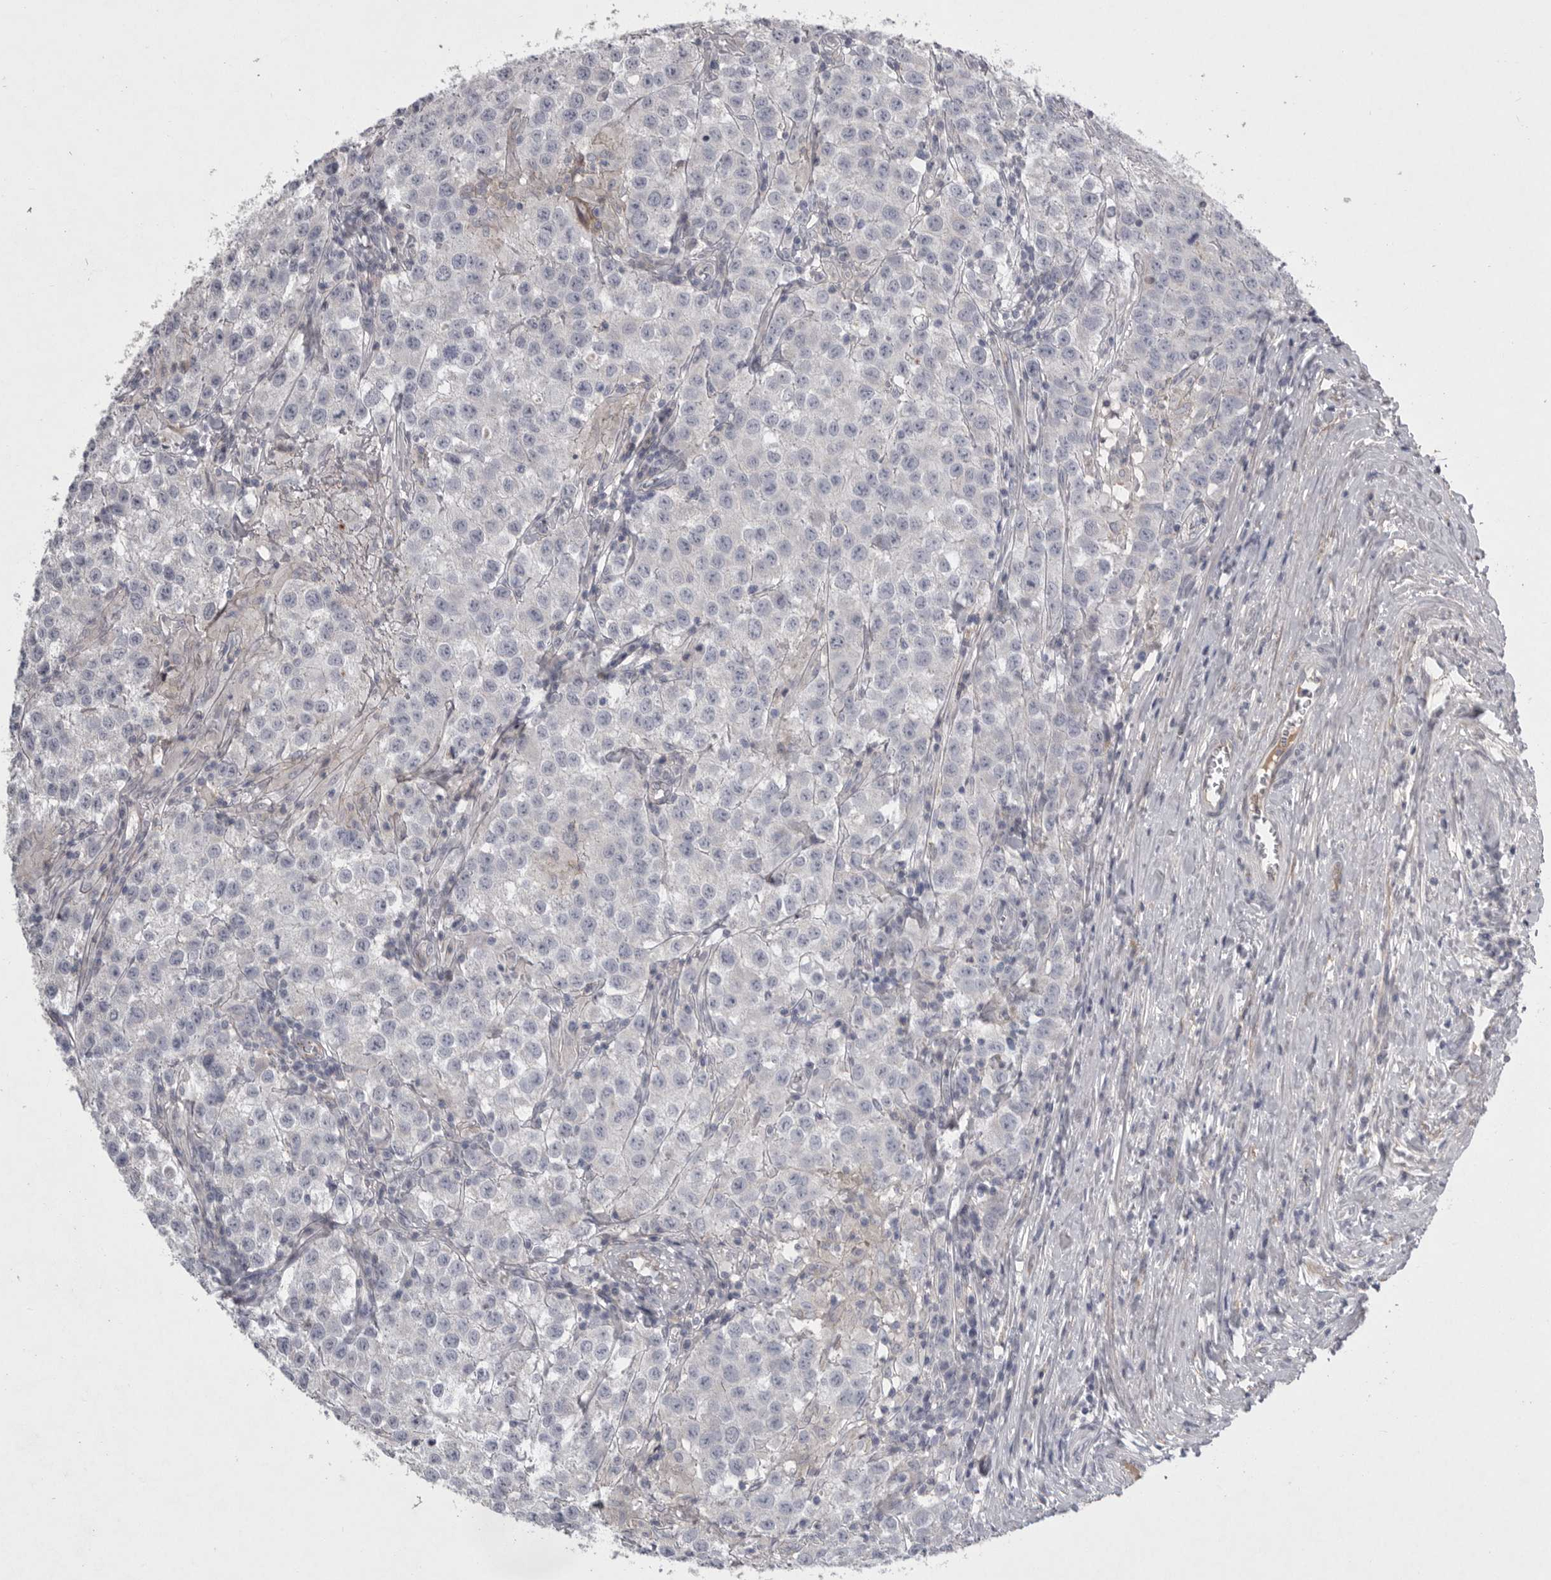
{"staining": {"intensity": "negative", "quantity": "none", "location": "none"}, "tissue": "testis cancer", "cell_type": "Tumor cells", "image_type": "cancer", "snomed": [{"axis": "morphology", "description": "Seminoma, NOS"}, {"axis": "morphology", "description": "Carcinoma, Embryonal, NOS"}, {"axis": "topography", "description": "Testis"}], "caption": "Tumor cells are negative for protein expression in human testis seminoma.", "gene": "CRP", "patient": {"sex": "male", "age": 43}}